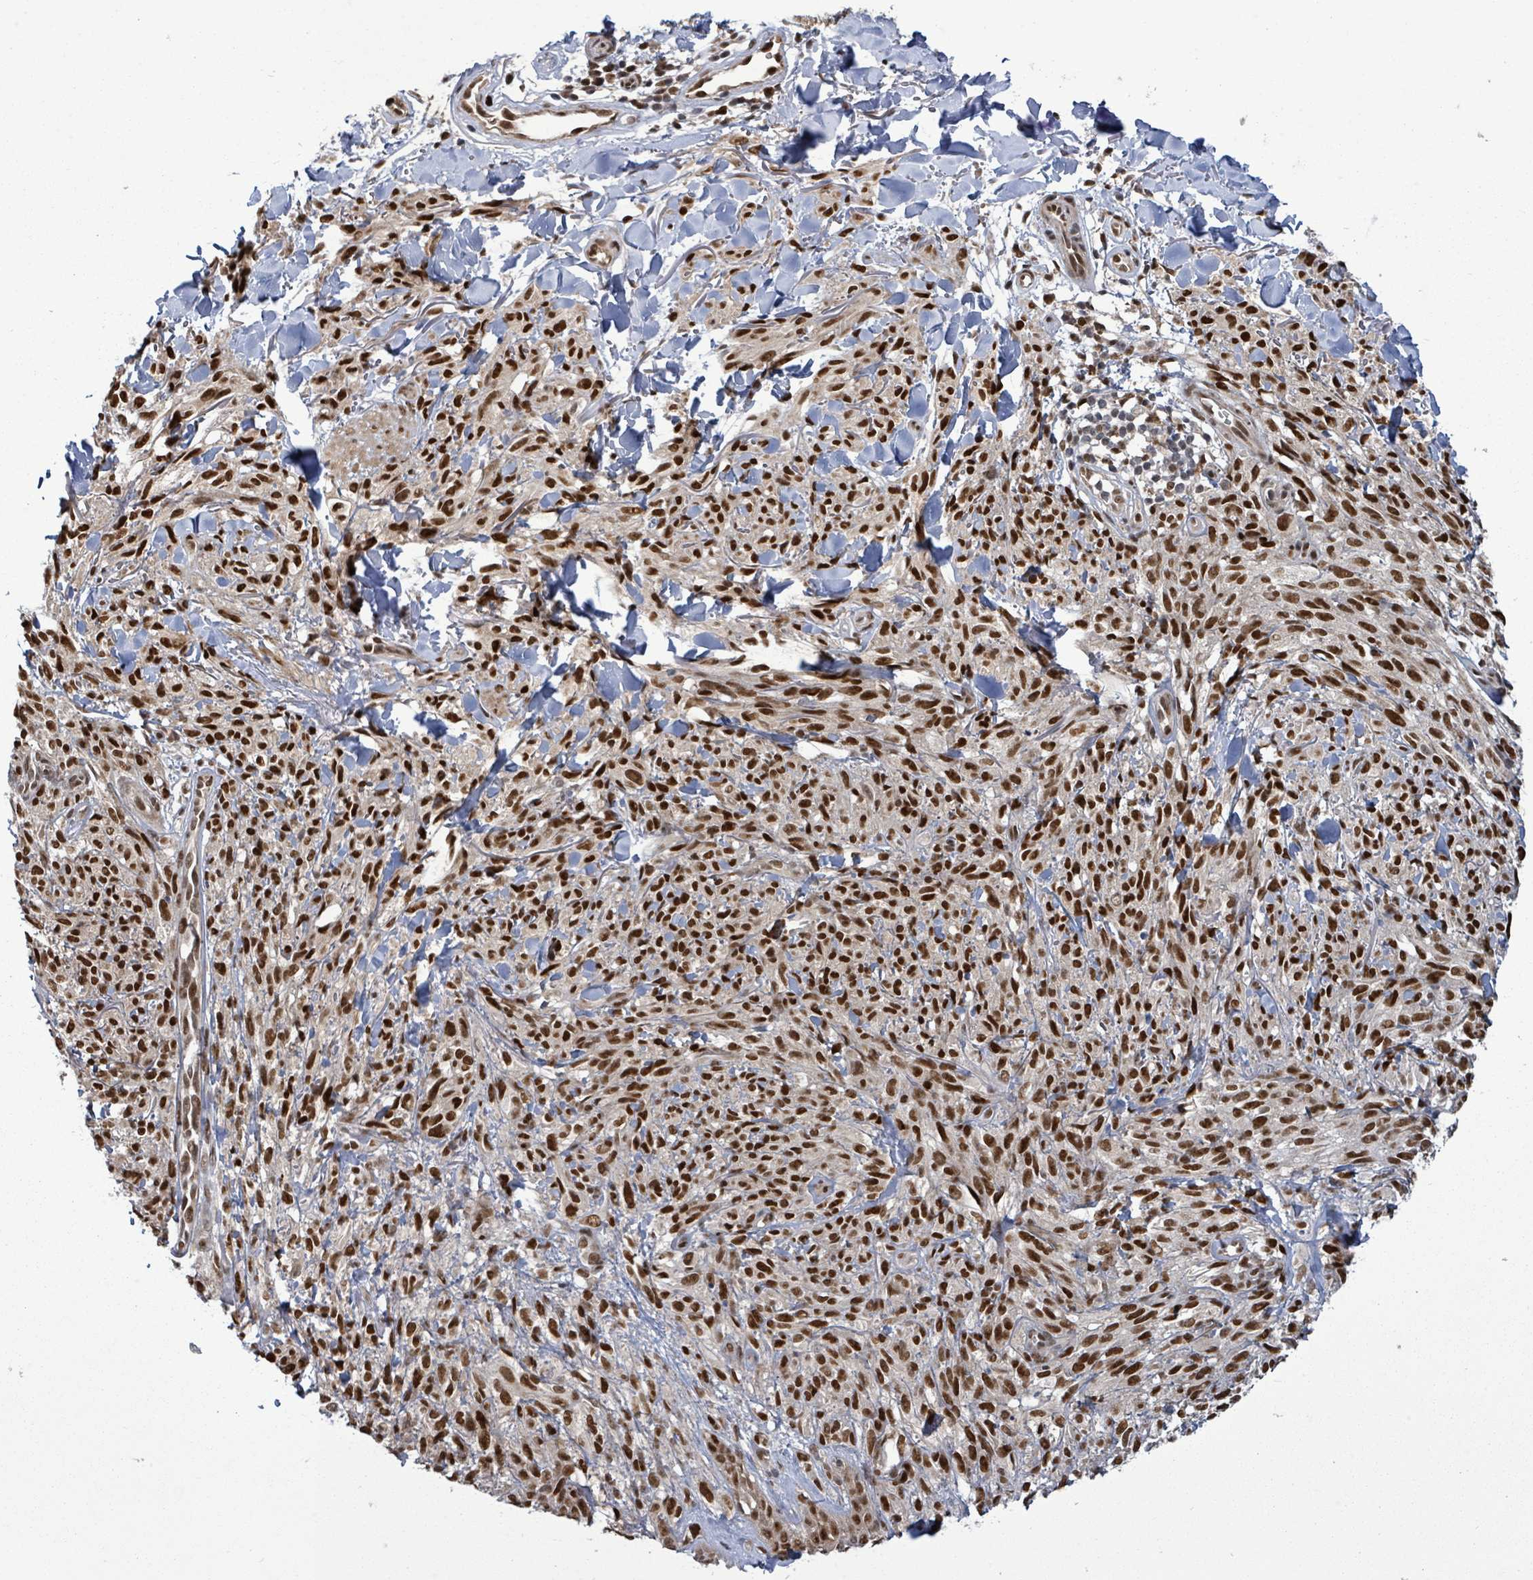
{"staining": {"intensity": "strong", "quantity": ">75%", "location": "nuclear"}, "tissue": "melanoma", "cell_type": "Tumor cells", "image_type": "cancer", "snomed": [{"axis": "morphology", "description": "Malignant melanoma, NOS"}, {"axis": "topography", "description": "Skin of forearm"}], "caption": "Immunohistochemical staining of human malignant melanoma reveals strong nuclear protein positivity in about >75% of tumor cells. (Stains: DAB (3,3'-diaminobenzidine) in brown, nuclei in blue, Microscopy: brightfield microscopy at high magnification).", "gene": "PATZ1", "patient": {"sex": "female", "age": 65}}